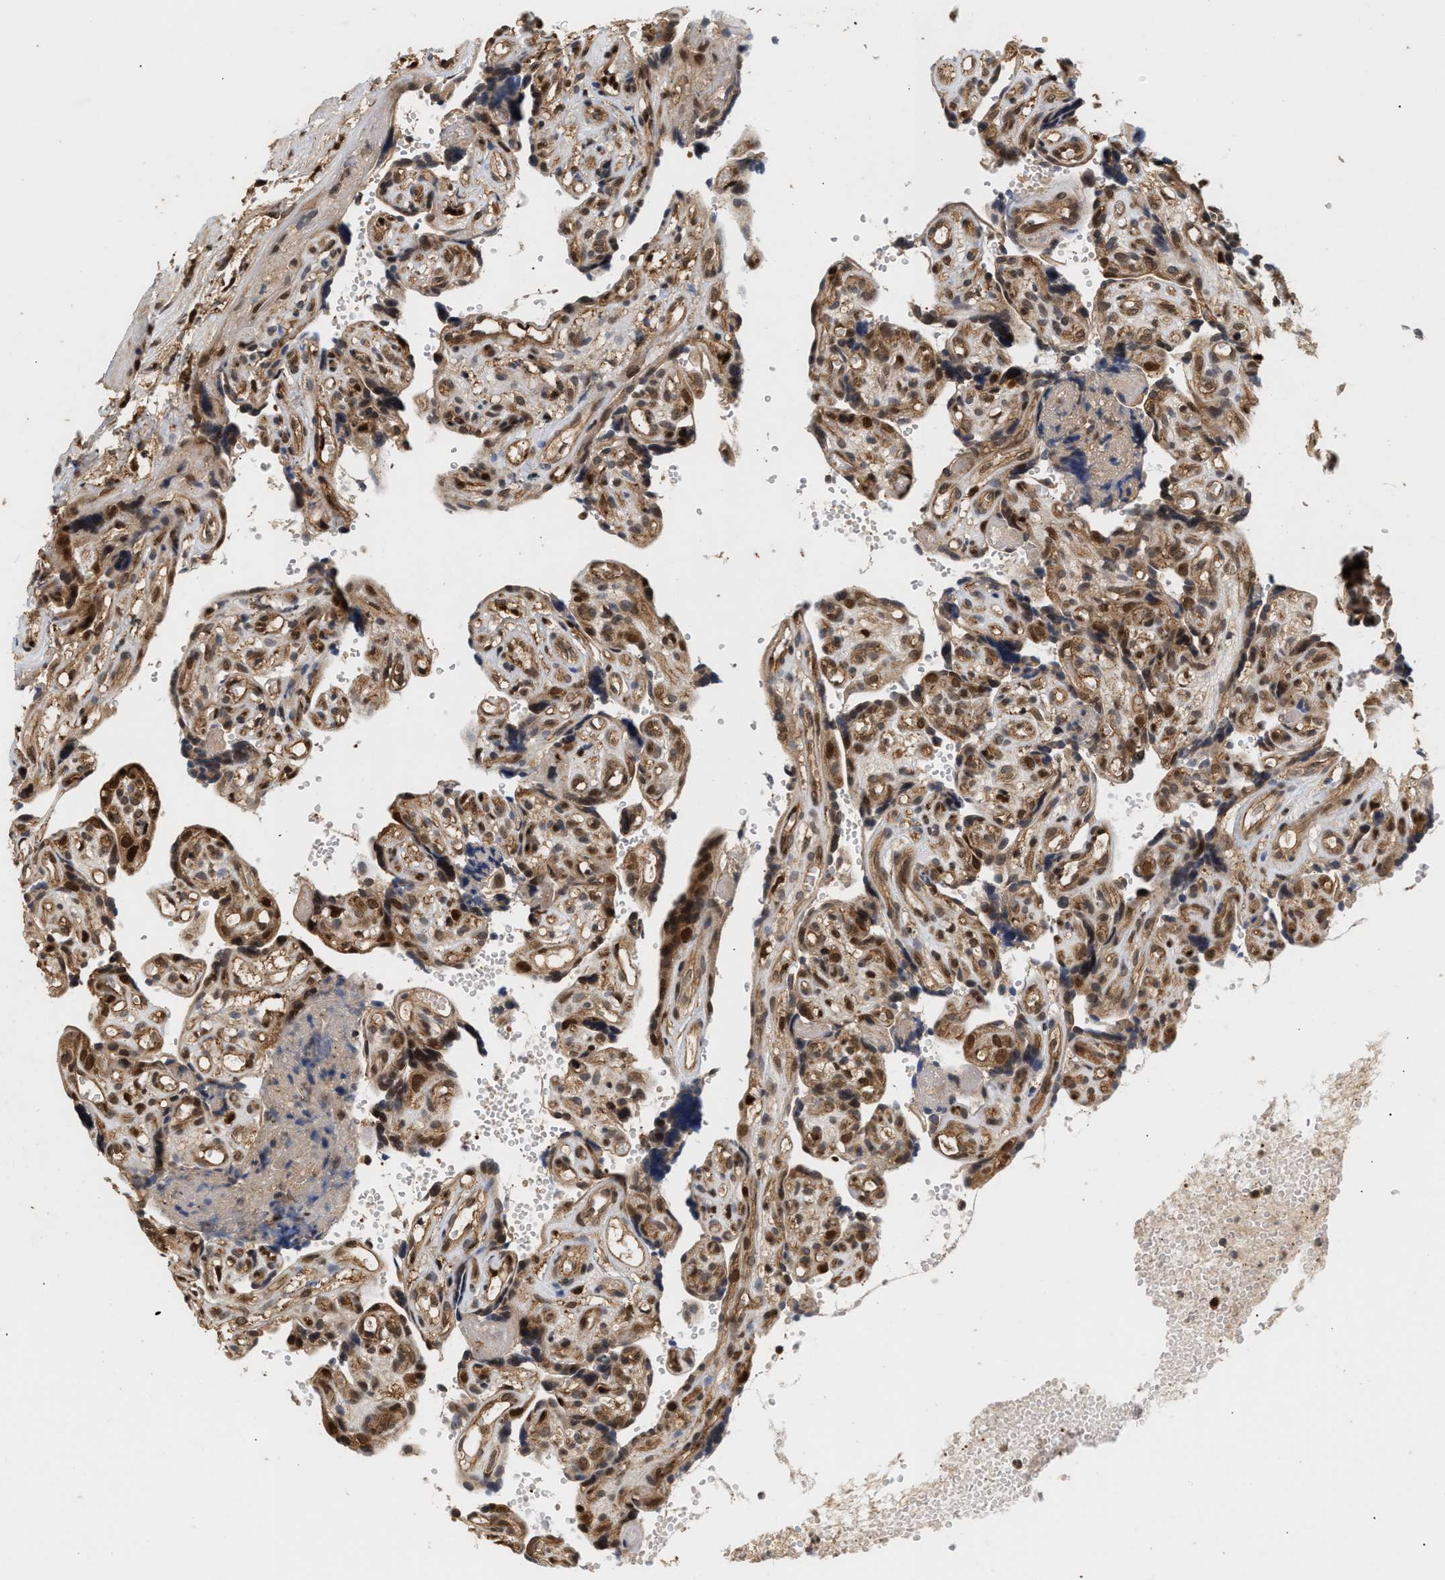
{"staining": {"intensity": "strong", "quantity": ">75%", "location": "cytoplasmic/membranous,nuclear"}, "tissue": "placenta", "cell_type": "Trophoblastic cells", "image_type": "normal", "snomed": [{"axis": "morphology", "description": "Normal tissue, NOS"}, {"axis": "topography", "description": "Placenta"}], "caption": "The histopathology image displays staining of normal placenta, revealing strong cytoplasmic/membranous,nuclear protein expression (brown color) within trophoblastic cells.", "gene": "ABHD5", "patient": {"sex": "female", "age": 30}}